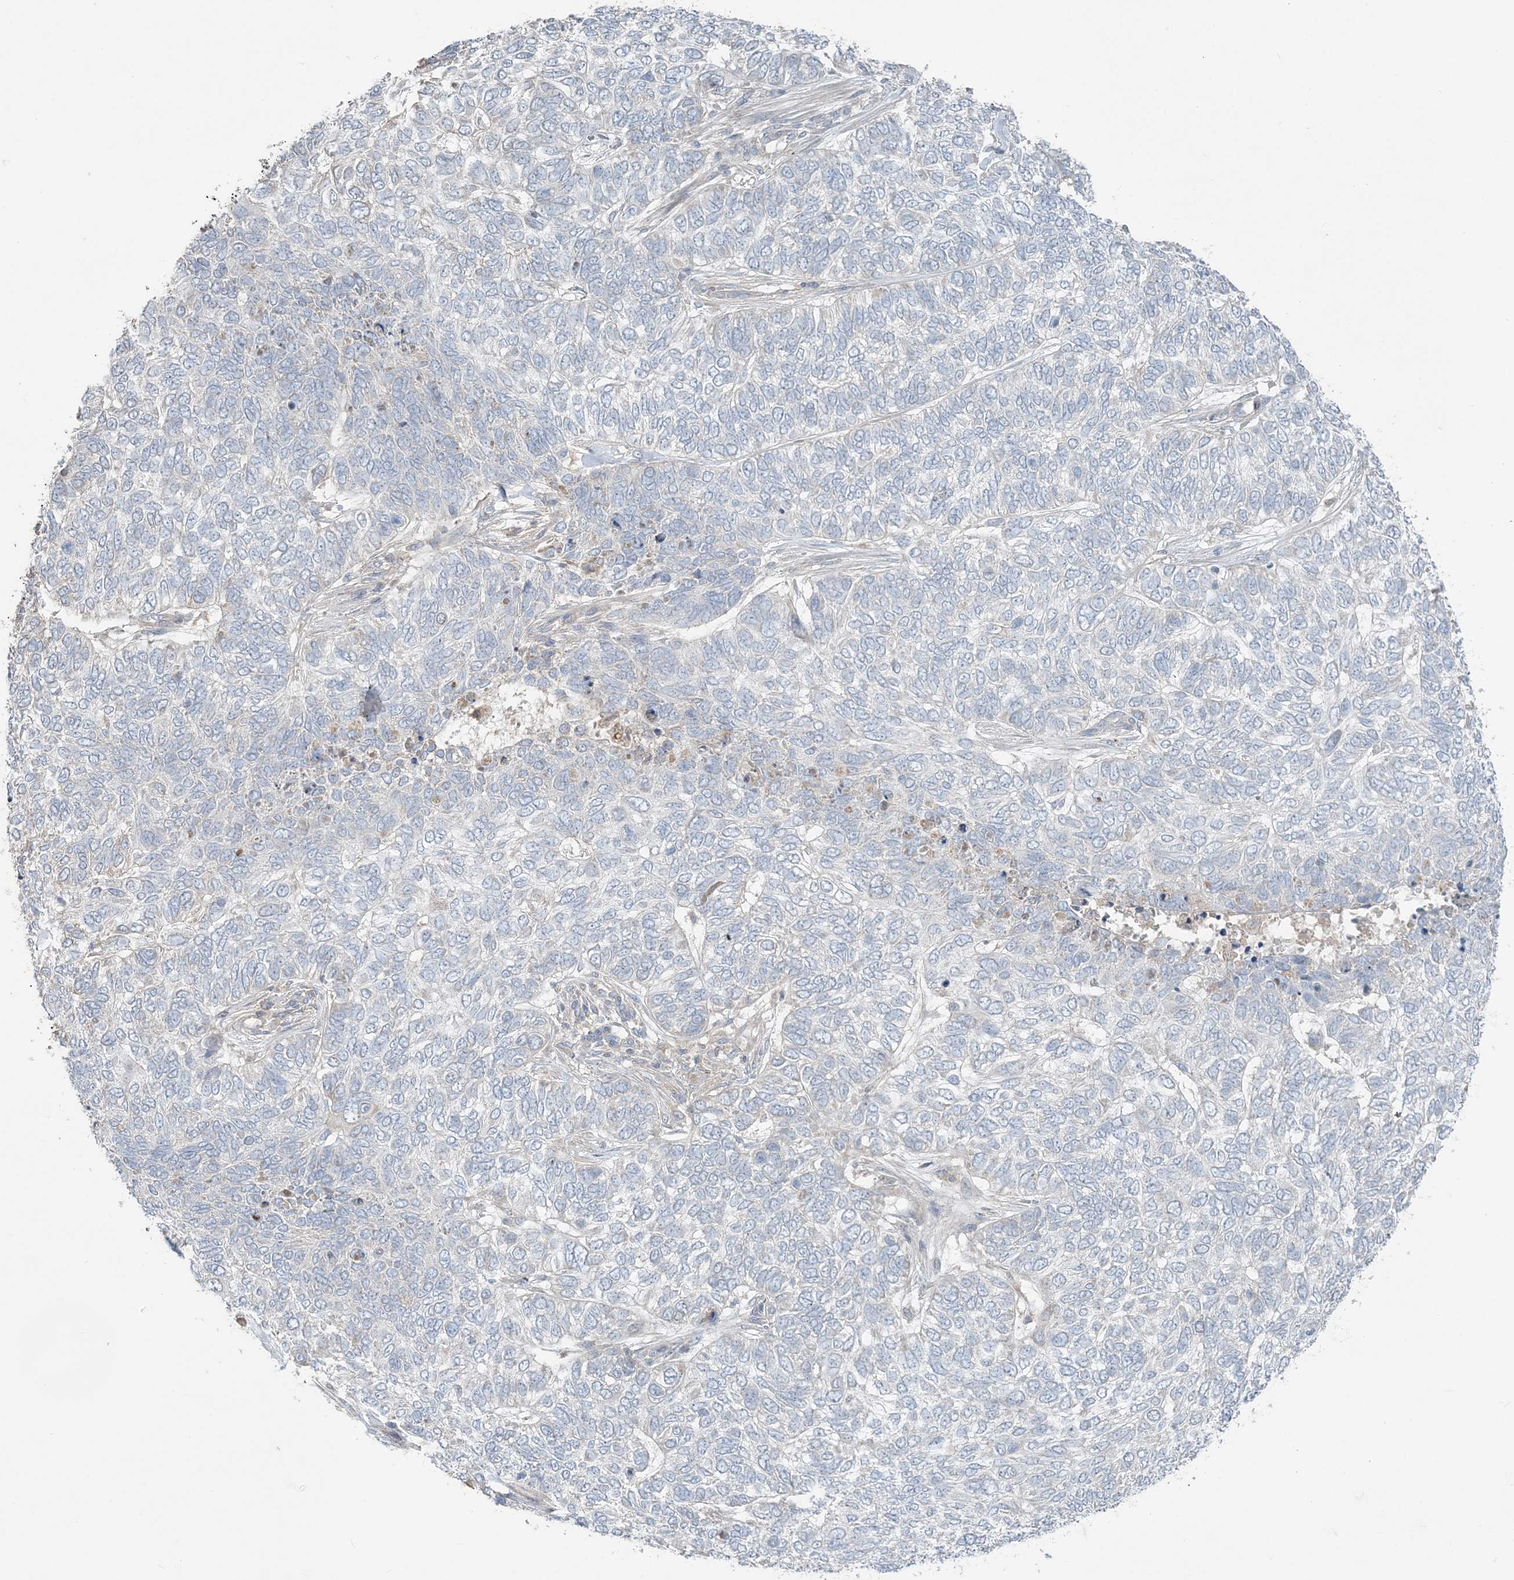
{"staining": {"intensity": "negative", "quantity": "none", "location": "none"}, "tissue": "skin cancer", "cell_type": "Tumor cells", "image_type": "cancer", "snomed": [{"axis": "morphology", "description": "Basal cell carcinoma"}, {"axis": "topography", "description": "Skin"}], "caption": "The photomicrograph demonstrates no significant expression in tumor cells of basal cell carcinoma (skin).", "gene": "SLC4A10", "patient": {"sex": "female", "age": 65}}